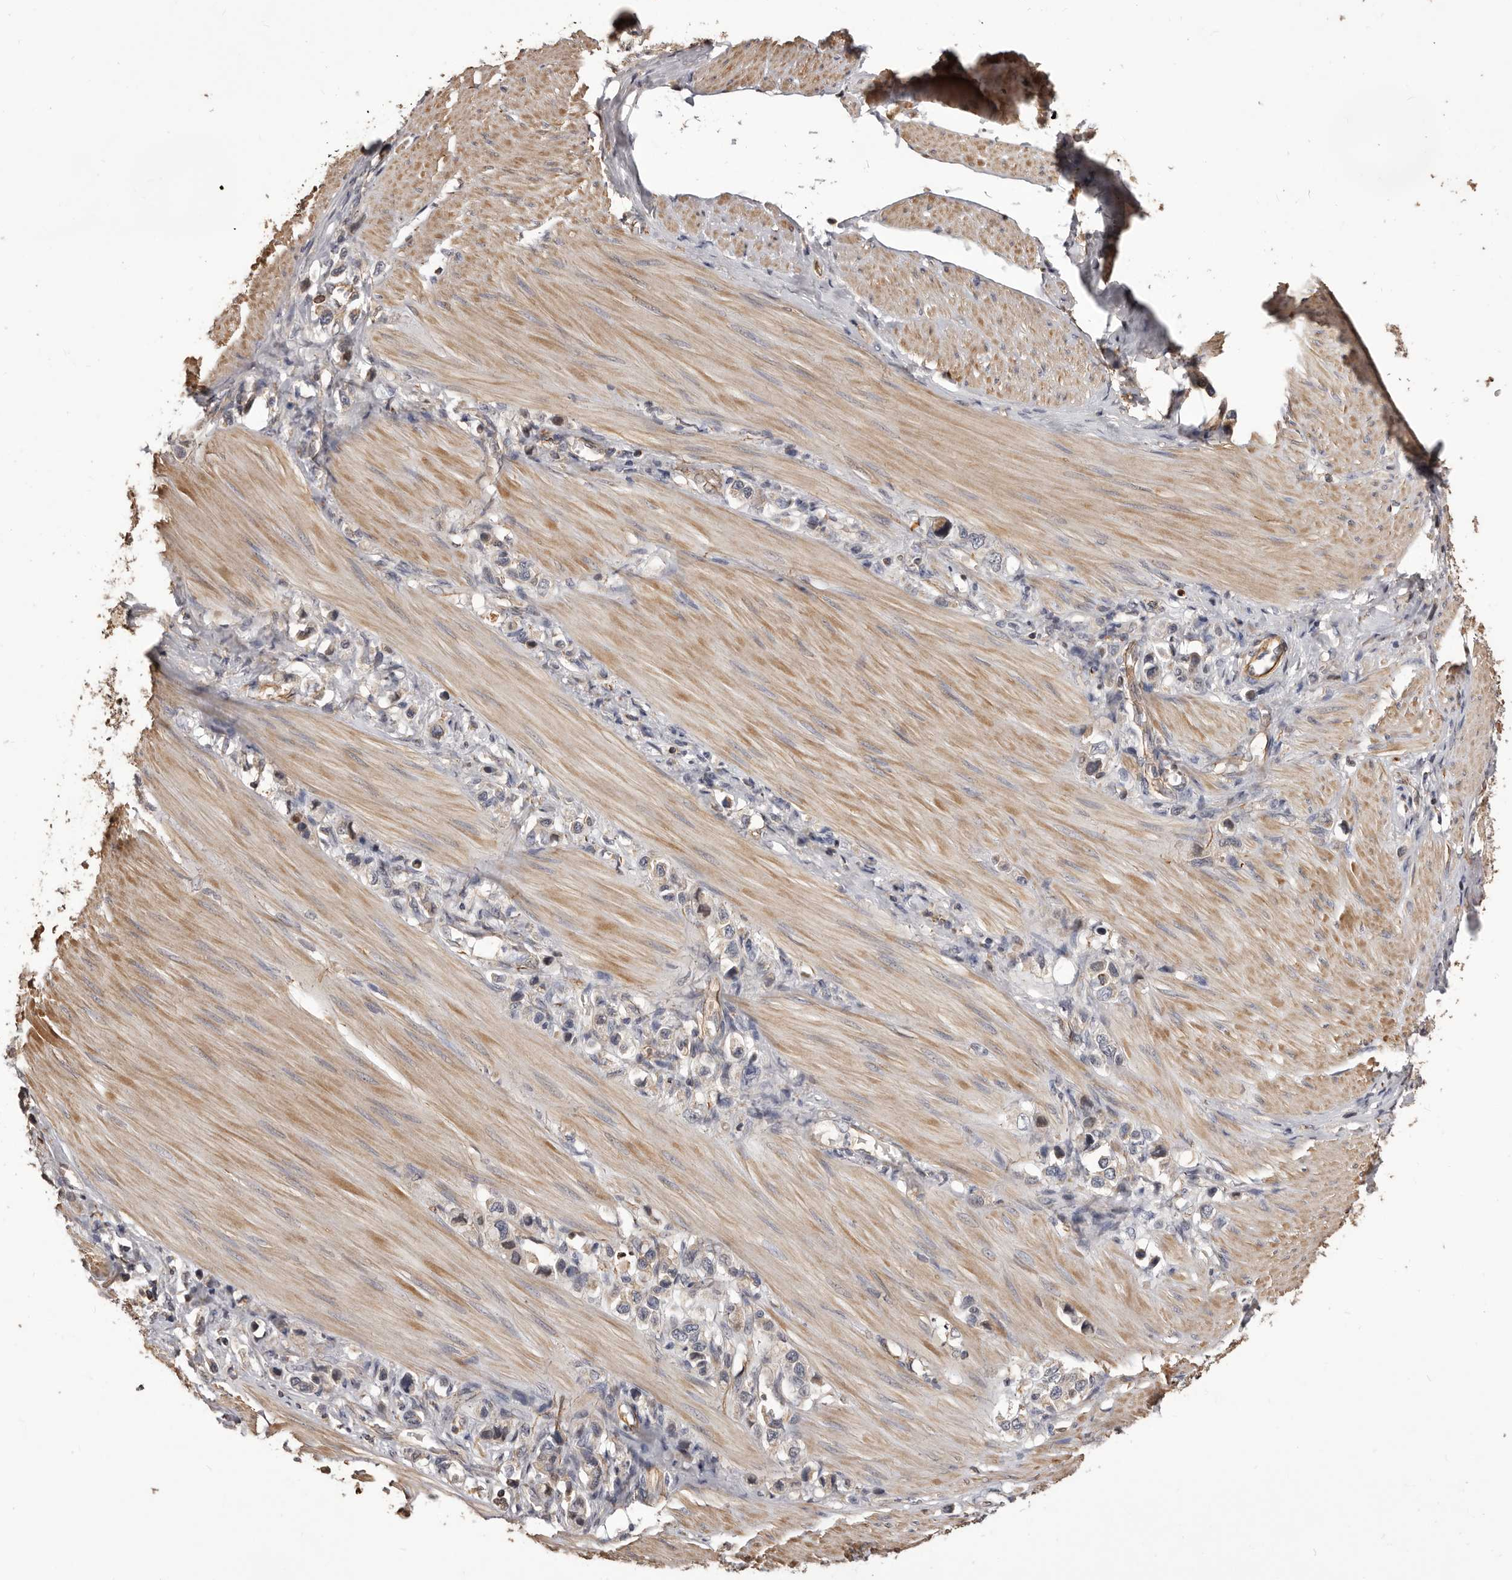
{"staining": {"intensity": "weak", "quantity": "<25%", "location": "cytoplasmic/membranous"}, "tissue": "stomach cancer", "cell_type": "Tumor cells", "image_type": "cancer", "snomed": [{"axis": "morphology", "description": "Adenocarcinoma, NOS"}, {"axis": "topography", "description": "Stomach"}], "caption": "Tumor cells are negative for brown protein staining in stomach cancer. (DAB immunohistochemistry (IHC), high magnification).", "gene": "ALPK1", "patient": {"sex": "female", "age": 65}}